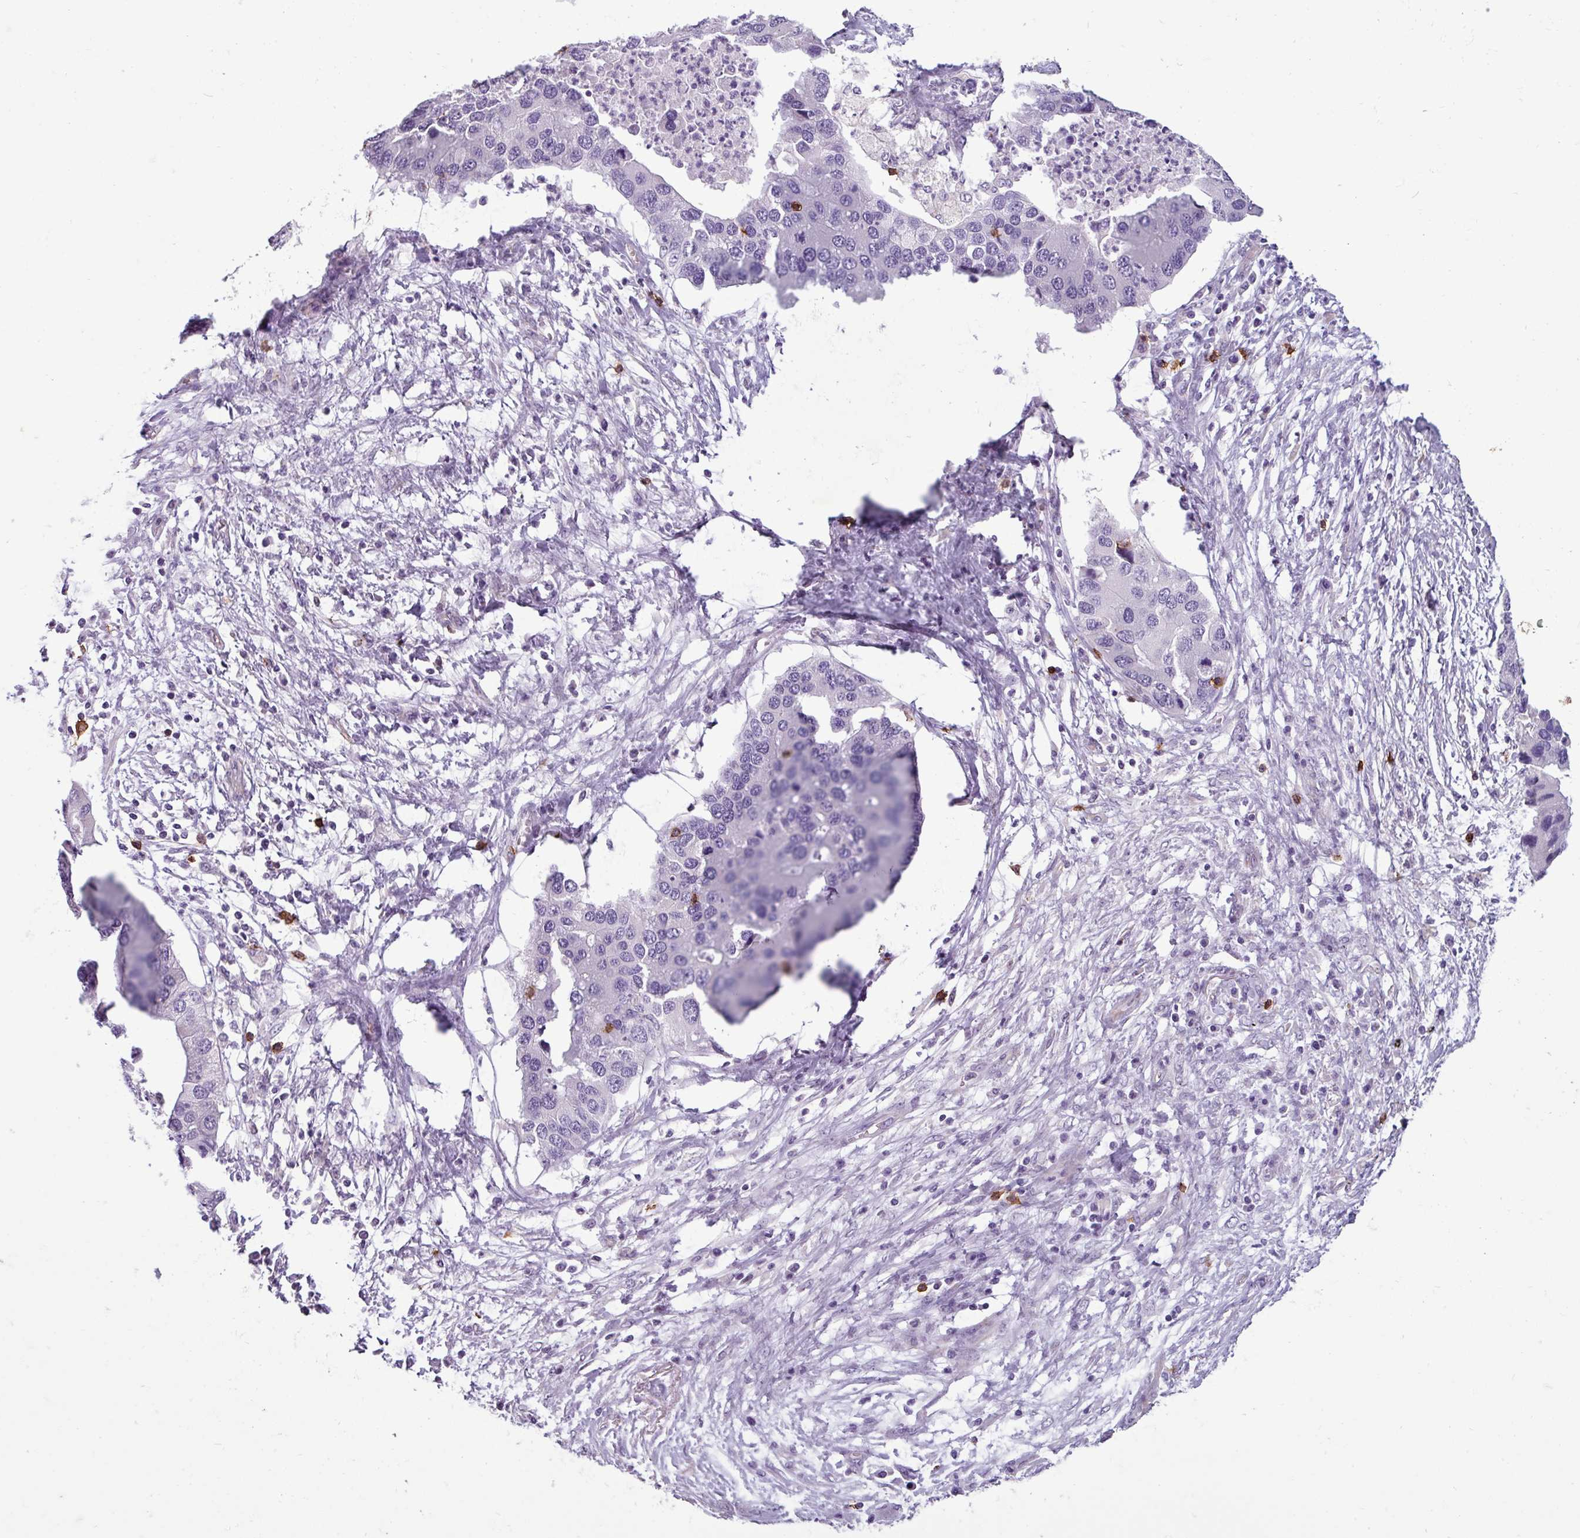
{"staining": {"intensity": "negative", "quantity": "none", "location": "none"}, "tissue": "lung cancer", "cell_type": "Tumor cells", "image_type": "cancer", "snomed": [{"axis": "morphology", "description": "Aneuploidy"}, {"axis": "morphology", "description": "Adenocarcinoma, NOS"}, {"axis": "topography", "description": "Lymph node"}, {"axis": "topography", "description": "Lung"}], "caption": "The micrograph demonstrates no staining of tumor cells in adenocarcinoma (lung).", "gene": "CD8A", "patient": {"sex": "female", "age": 74}}